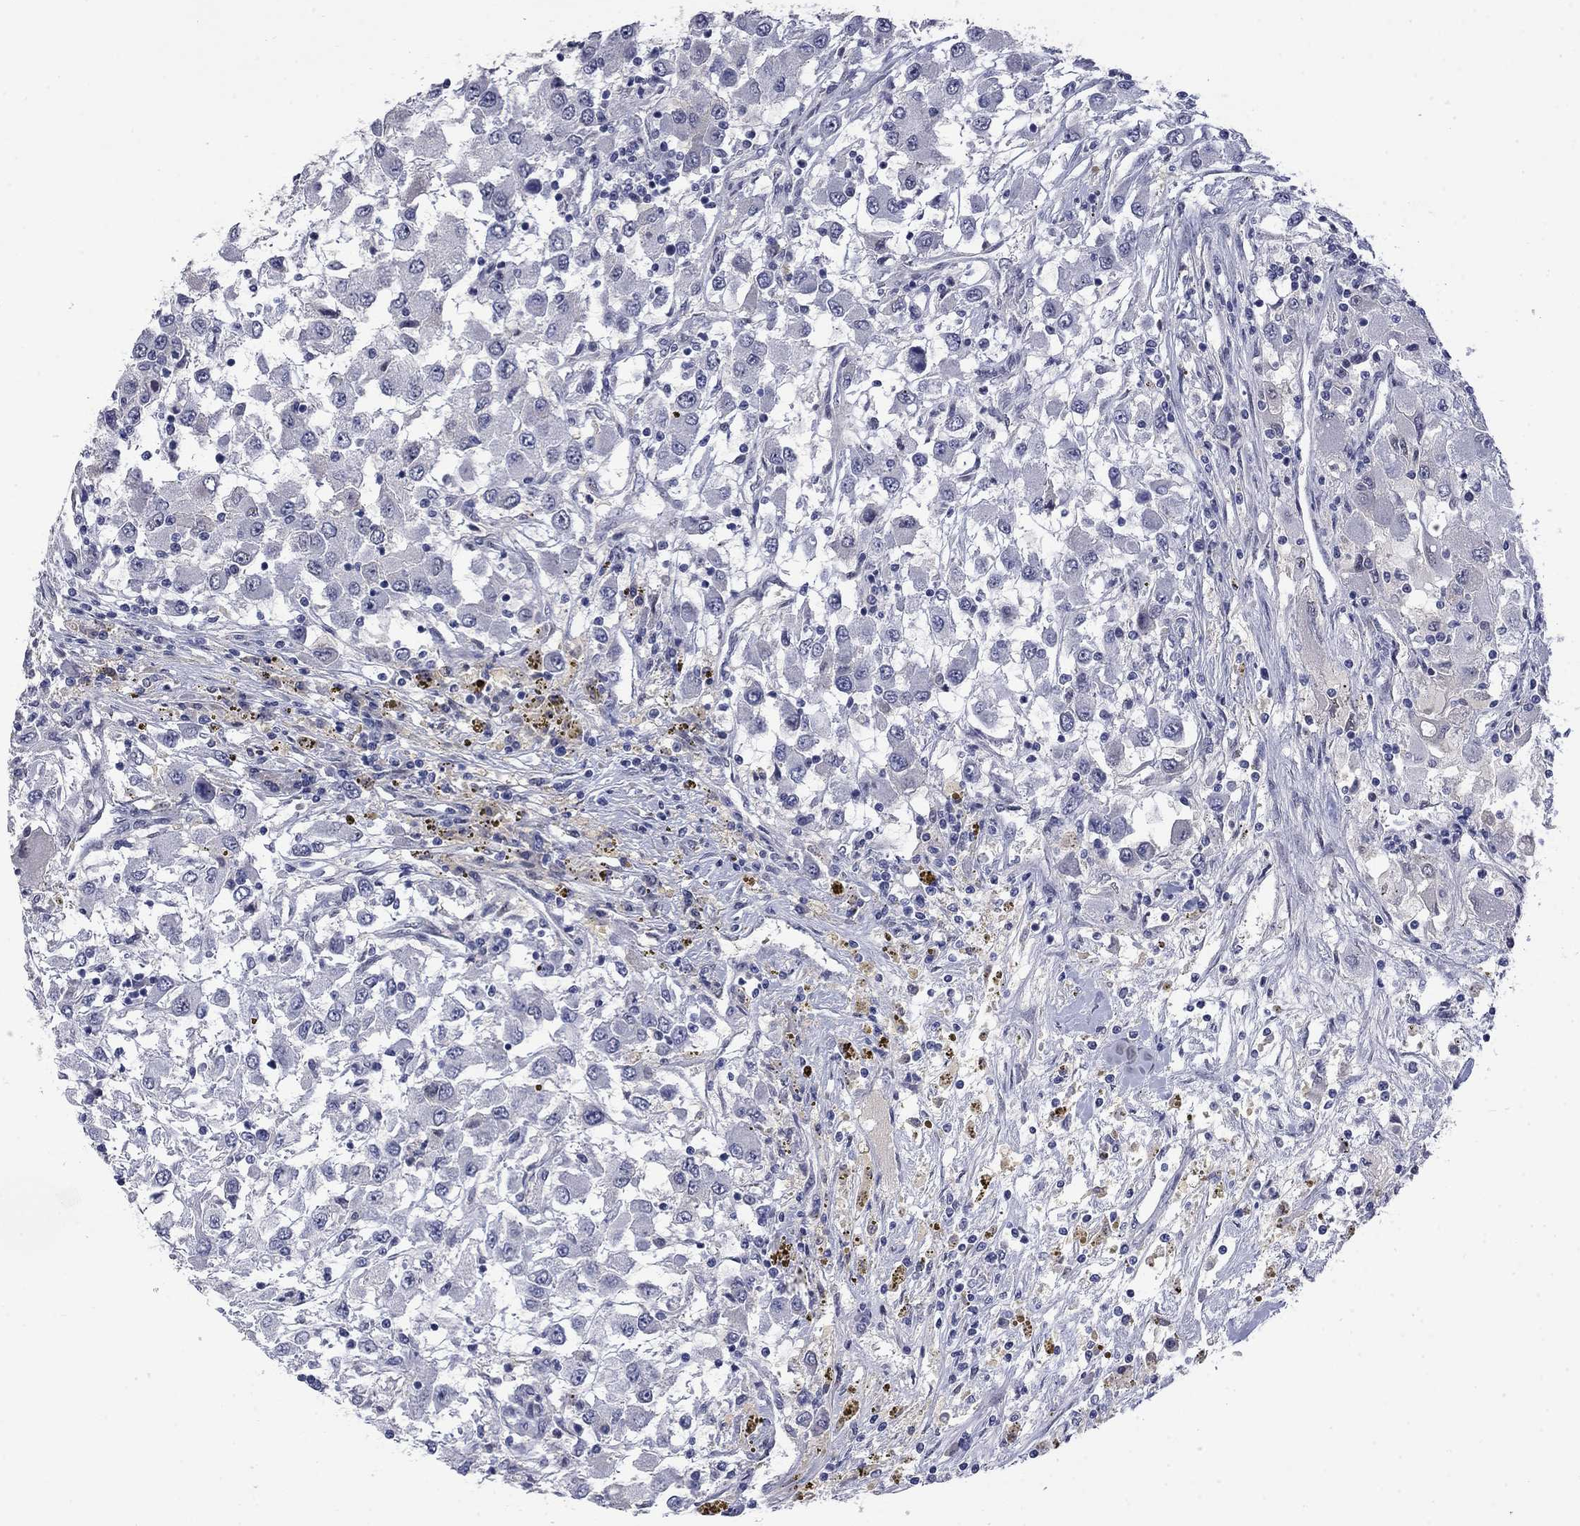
{"staining": {"intensity": "negative", "quantity": "none", "location": "none"}, "tissue": "renal cancer", "cell_type": "Tumor cells", "image_type": "cancer", "snomed": [{"axis": "morphology", "description": "Adenocarcinoma, NOS"}, {"axis": "topography", "description": "Kidney"}], "caption": "IHC of adenocarcinoma (renal) shows no expression in tumor cells.", "gene": "SLC51A", "patient": {"sex": "female", "age": 67}}